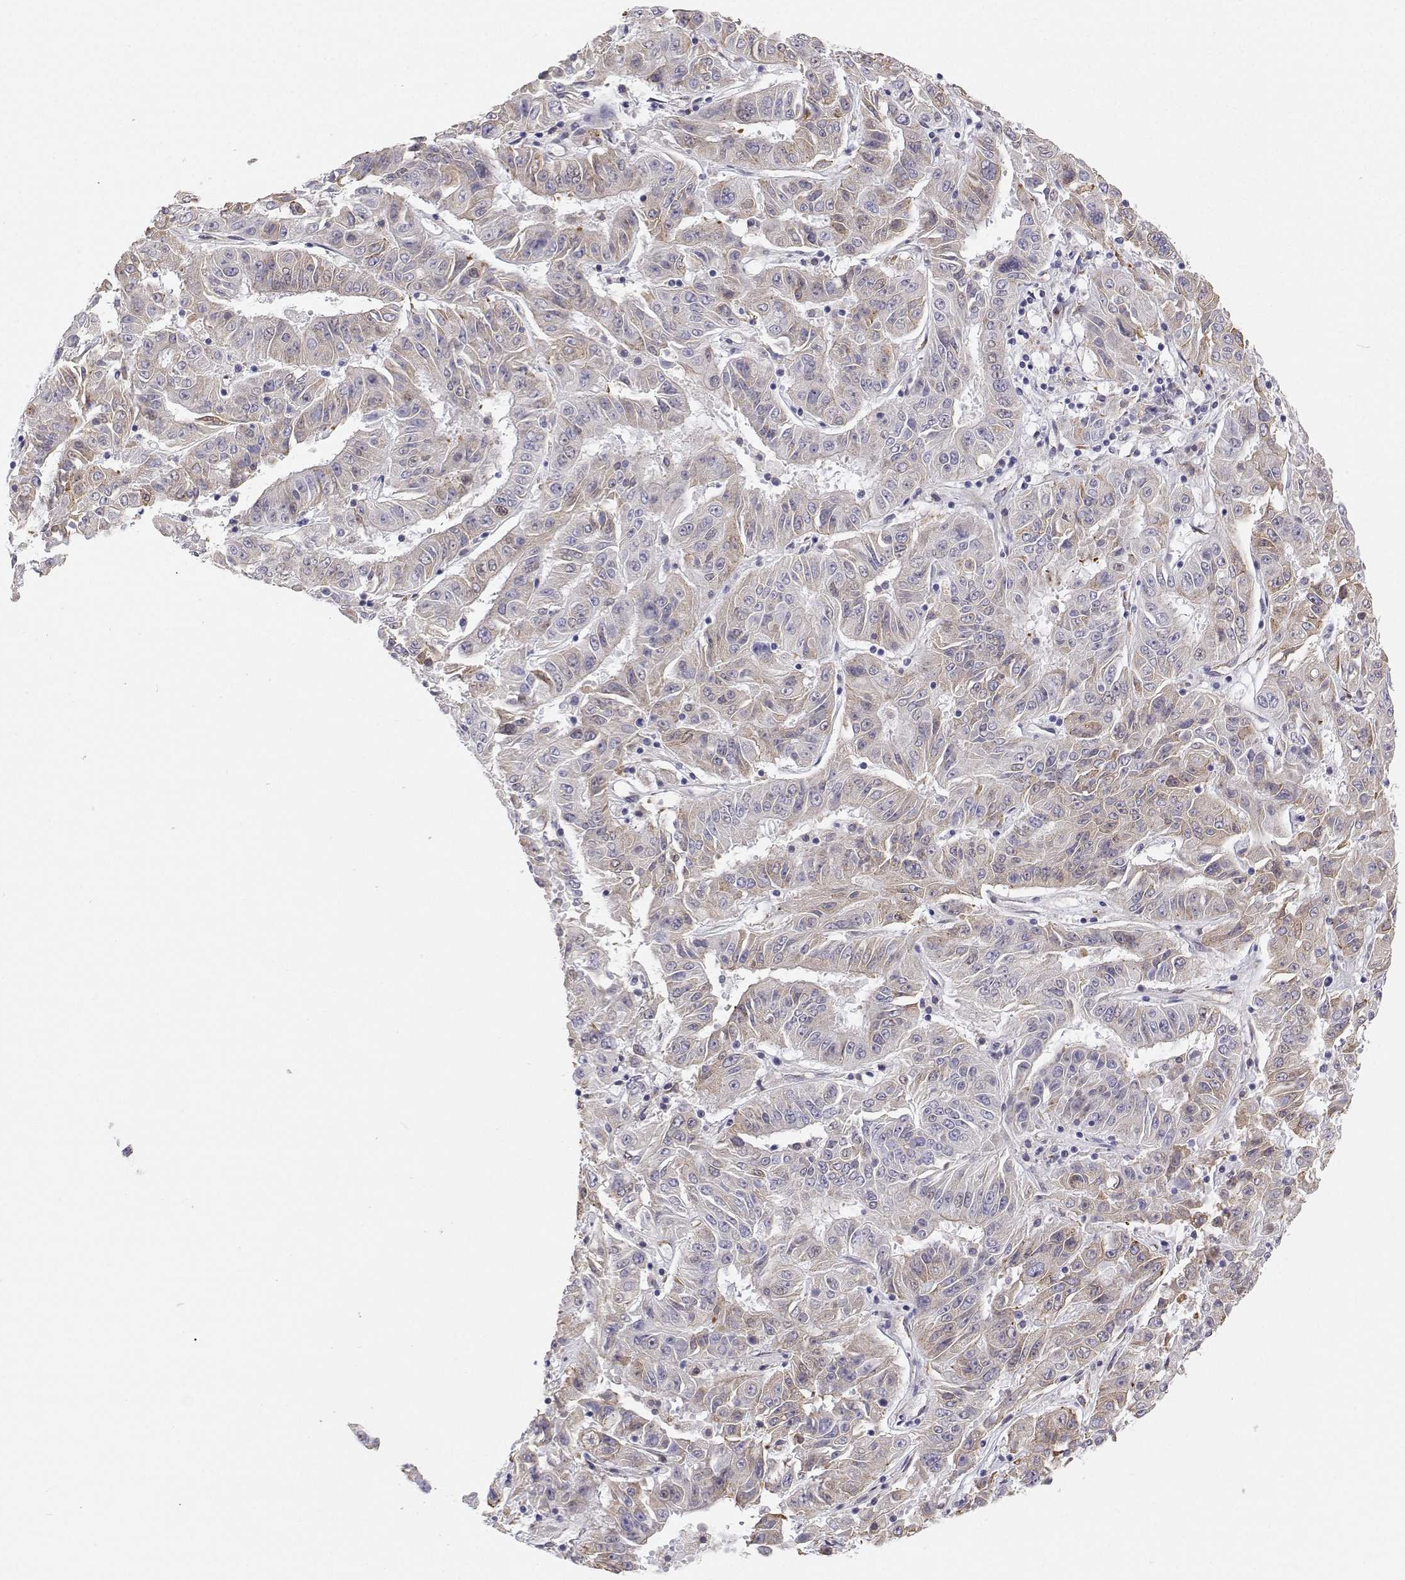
{"staining": {"intensity": "weak", "quantity": "25%-75%", "location": "cytoplasmic/membranous"}, "tissue": "pancreatic cancer", "cell_type": "Tumor cells", "image_type": "cancer", "snomed": [{"axis": "morphology", "description": "Adenocarcinoma, NOS"}, {"axis": "topography", "description": "Pancreas"}], "caption": "The photomicrograph demonstrates a brown stain indicating the presence of a protein in the cytoplasmic/membranous of tumor cells in pancreatic cancer.", "gene": "STARD13", "patient": {"sex": "male", "age": 63}}